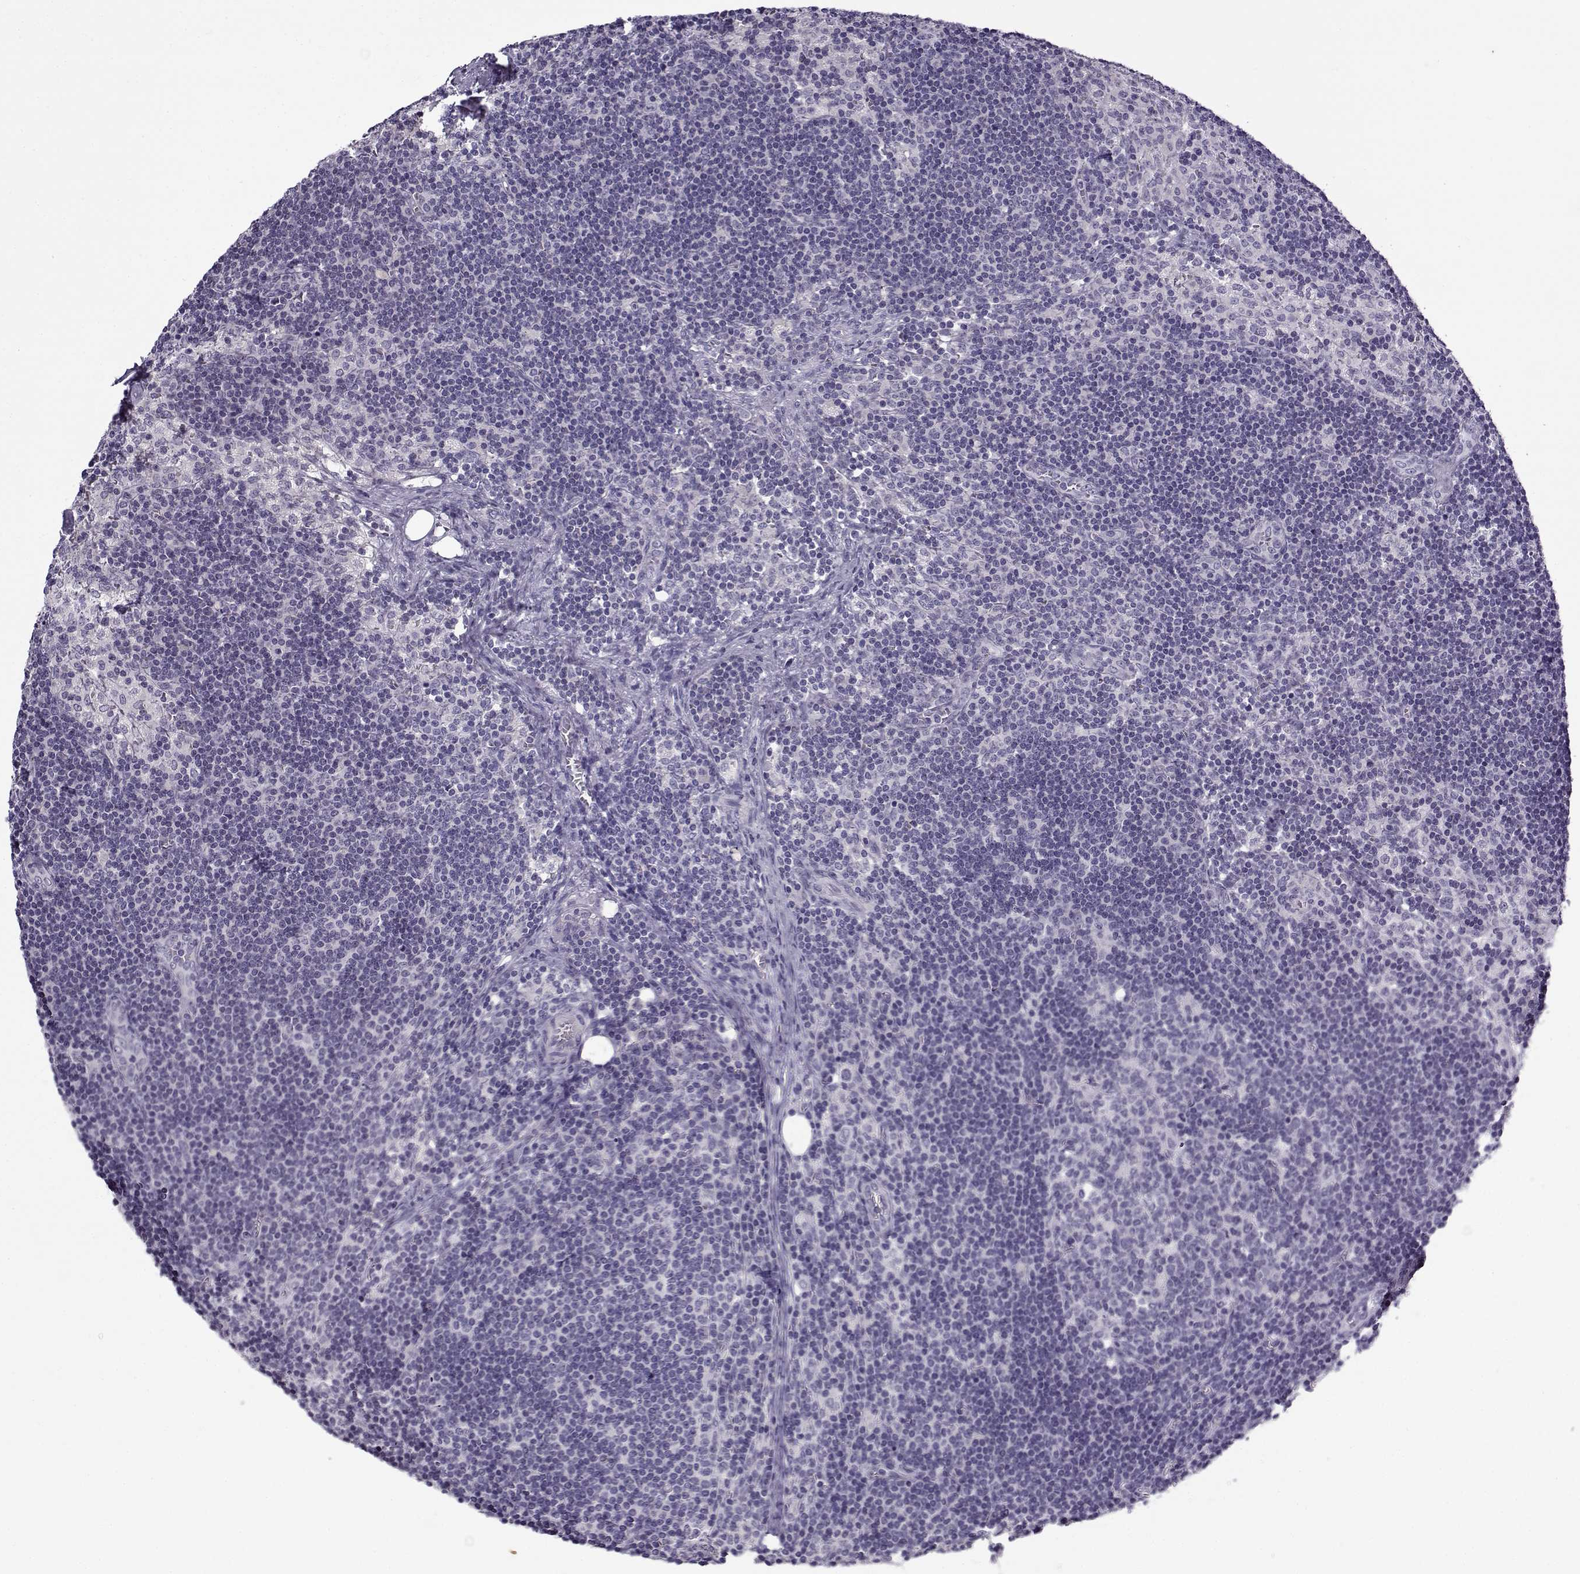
{"staining": {"intensity": "negative", "quantity": "none", "location": "none"}, "tissue": "lymph node", "cell_type": "Germinal center cells", "image_type": "normal", "snomed": [{"axis": "morphology", "description": "Normal tissue, NOS"}, {"axis": "topography", "description": "Lymph node"}], "caption": "Immunohistochemistry (IHC) image of normal lymph node: lymph node stained with DAB (3,3'-diaminobenzidine) displays no significant protein positivity in germinal center cells. (DAB (3,3'-diaminobenzidine) immunohistochemistry (IHC) with hematoxylin counter stain).", "gene": "TEX55", "patient": {"sex": "female", "age": 52}}